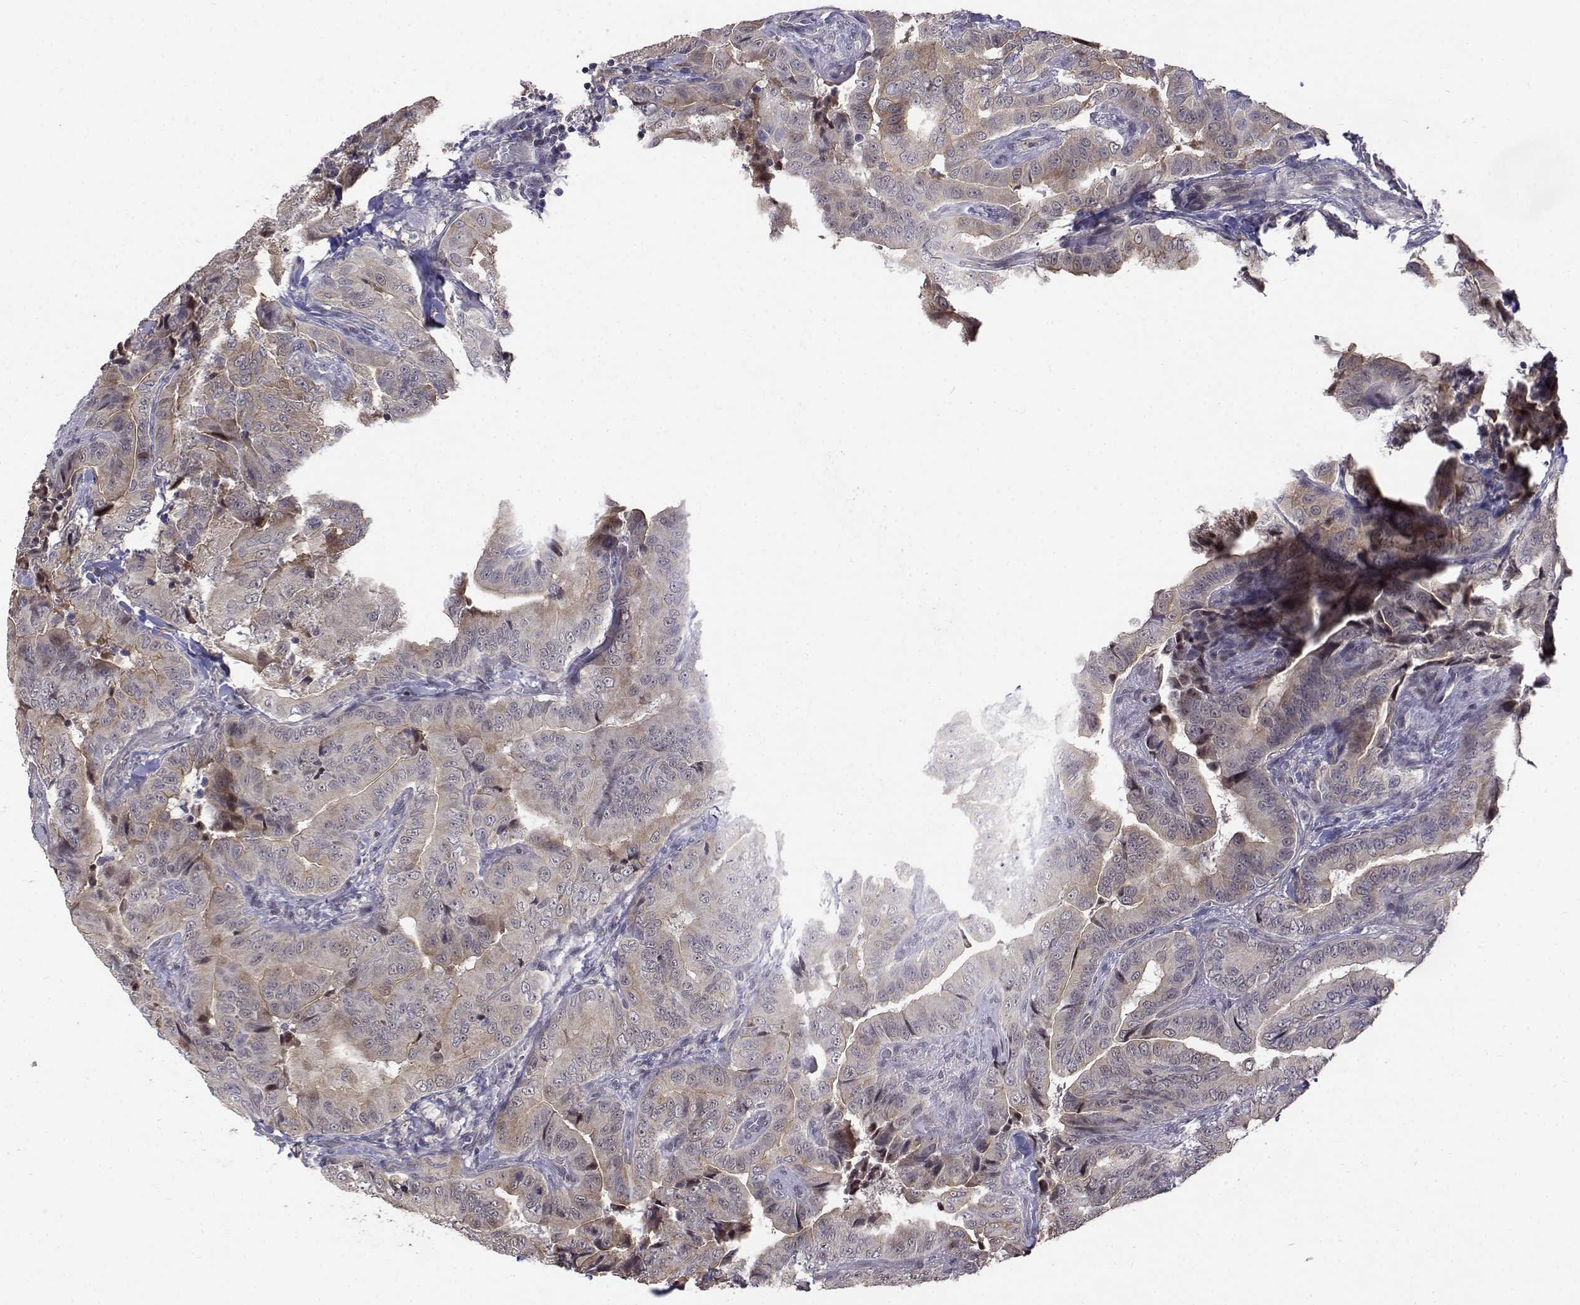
{"staining": {"intensity": "negative", "quantity": "none", "location": "none"}, "tissue": "thyroid cancer", "cell_type": "Tumor cells", "image_type": "cancer", "snomed": [{"axis": "morphology", "description": "Papillary adenocarcinoma, NOS"}, {"axis": "topography", "description": "Thyroid gland"}], "caption": "Immunohistochemical staining of human thyroid papillary adenocarcinoma reveals no significant expression in tumor cells. The staining was performed using DAB (3,3'-diaminobenzidine) to visualize the protein expression in brown, while the nuclei were stained in blue with hematoxylin (Magnification: 20x).", "gene": "ITGA7", "patient": {"sex": "male", "age": 61}}